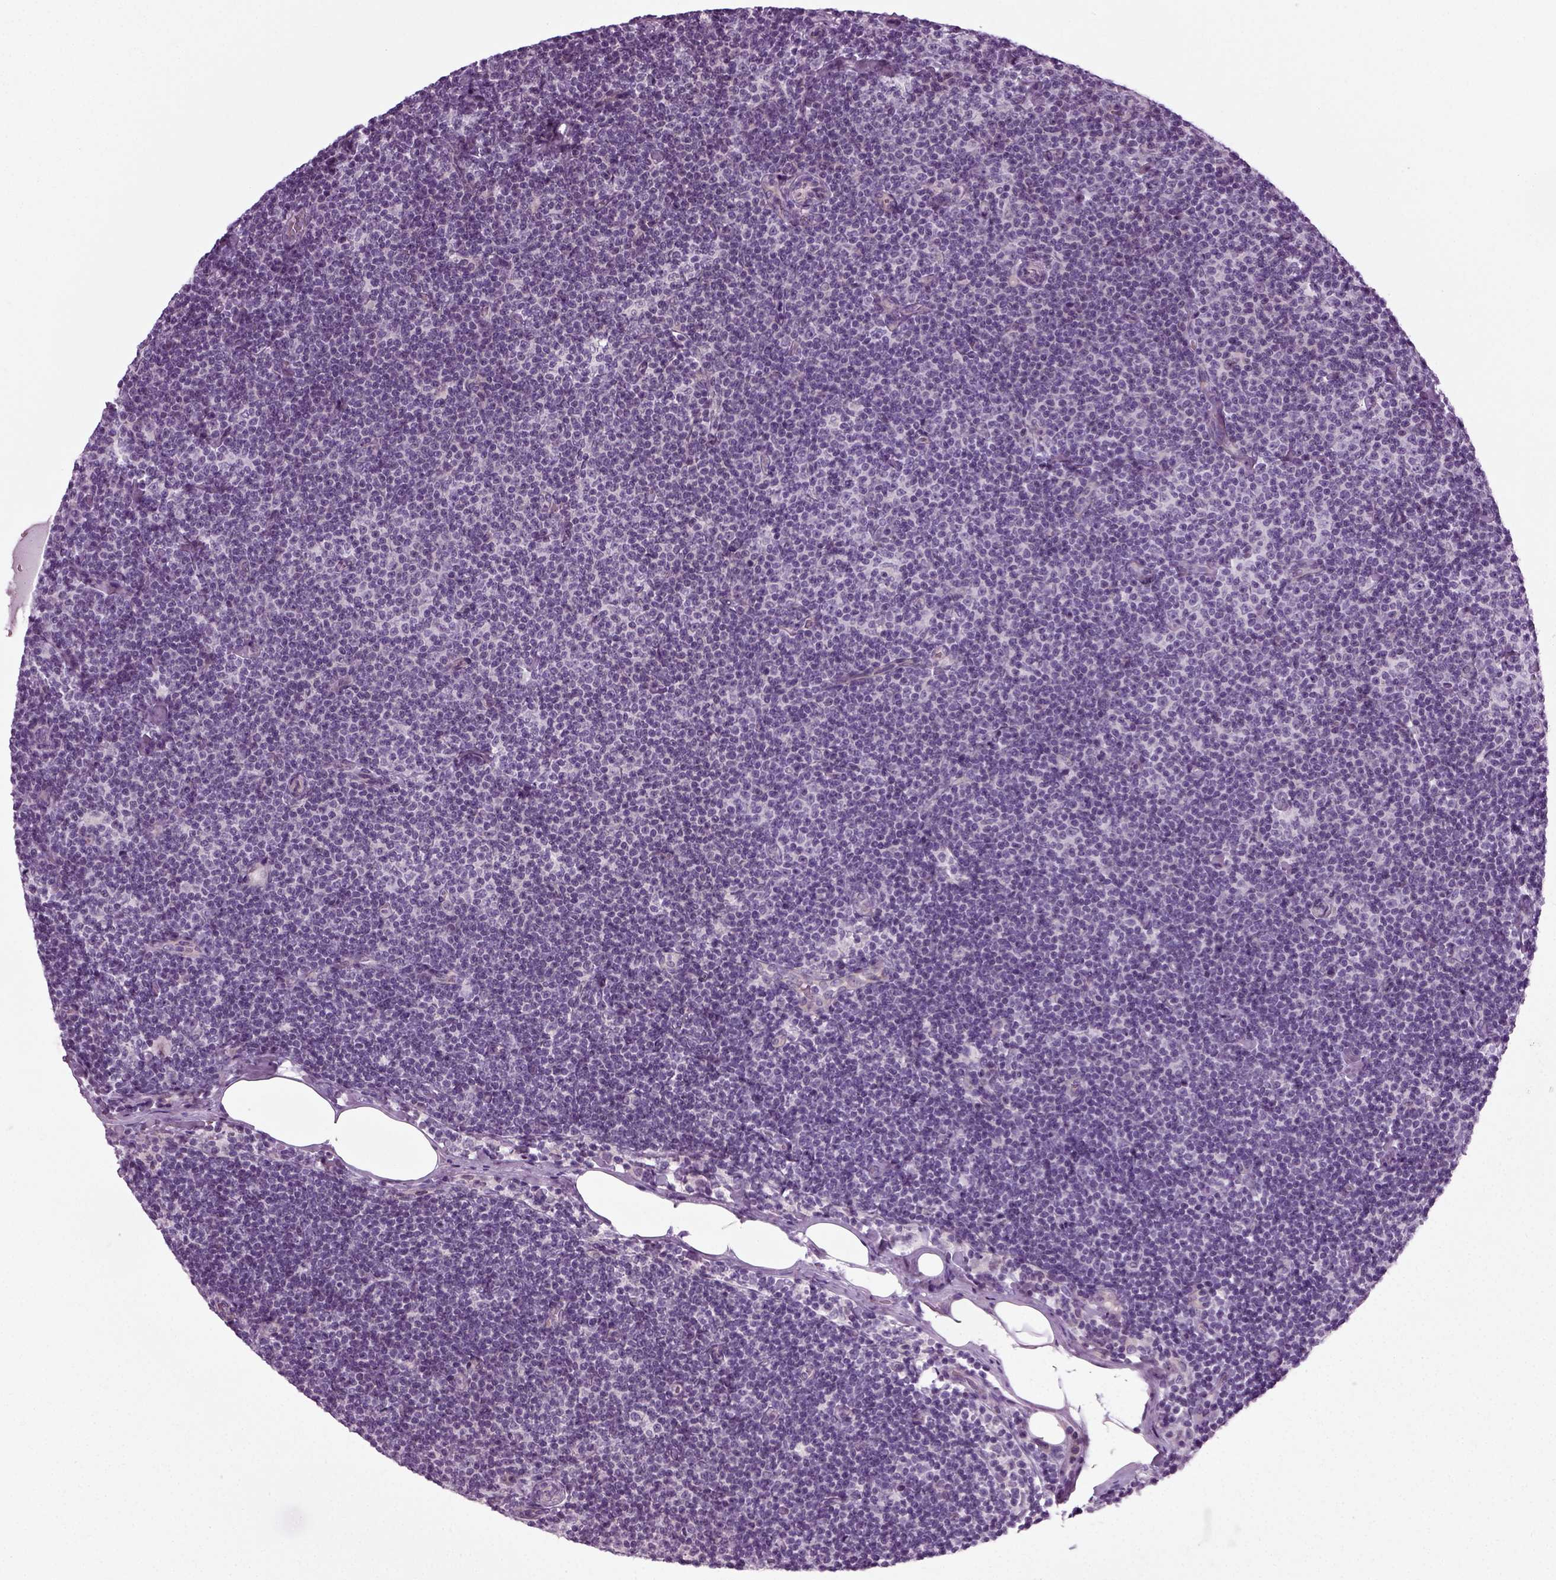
{"staining": {"intensity": "negative", "quantity": "none", "location": "none"}, "tissue": "lymphoma", "cell_type": "Tumor cells", "image_type": "cancer", "snomed": [{"axis": "morphology", "description": "Malignant lymphoma, non-Hodgkin's type, Low grade"}, {"axis": "topography", "description": "Lymph node"}], "caption": "Lymphoma was stained to show a protein in brown. There is no significant staining in tumor cells. Brightfield microscopy of immunohistochemistry stained with DAB (3,3'-diaminobenzidine) (brown) and hematoxylin (blue), captured at high magnification.", "gene": "SCG5", "patient": {"sex": "male", "age": 81}}